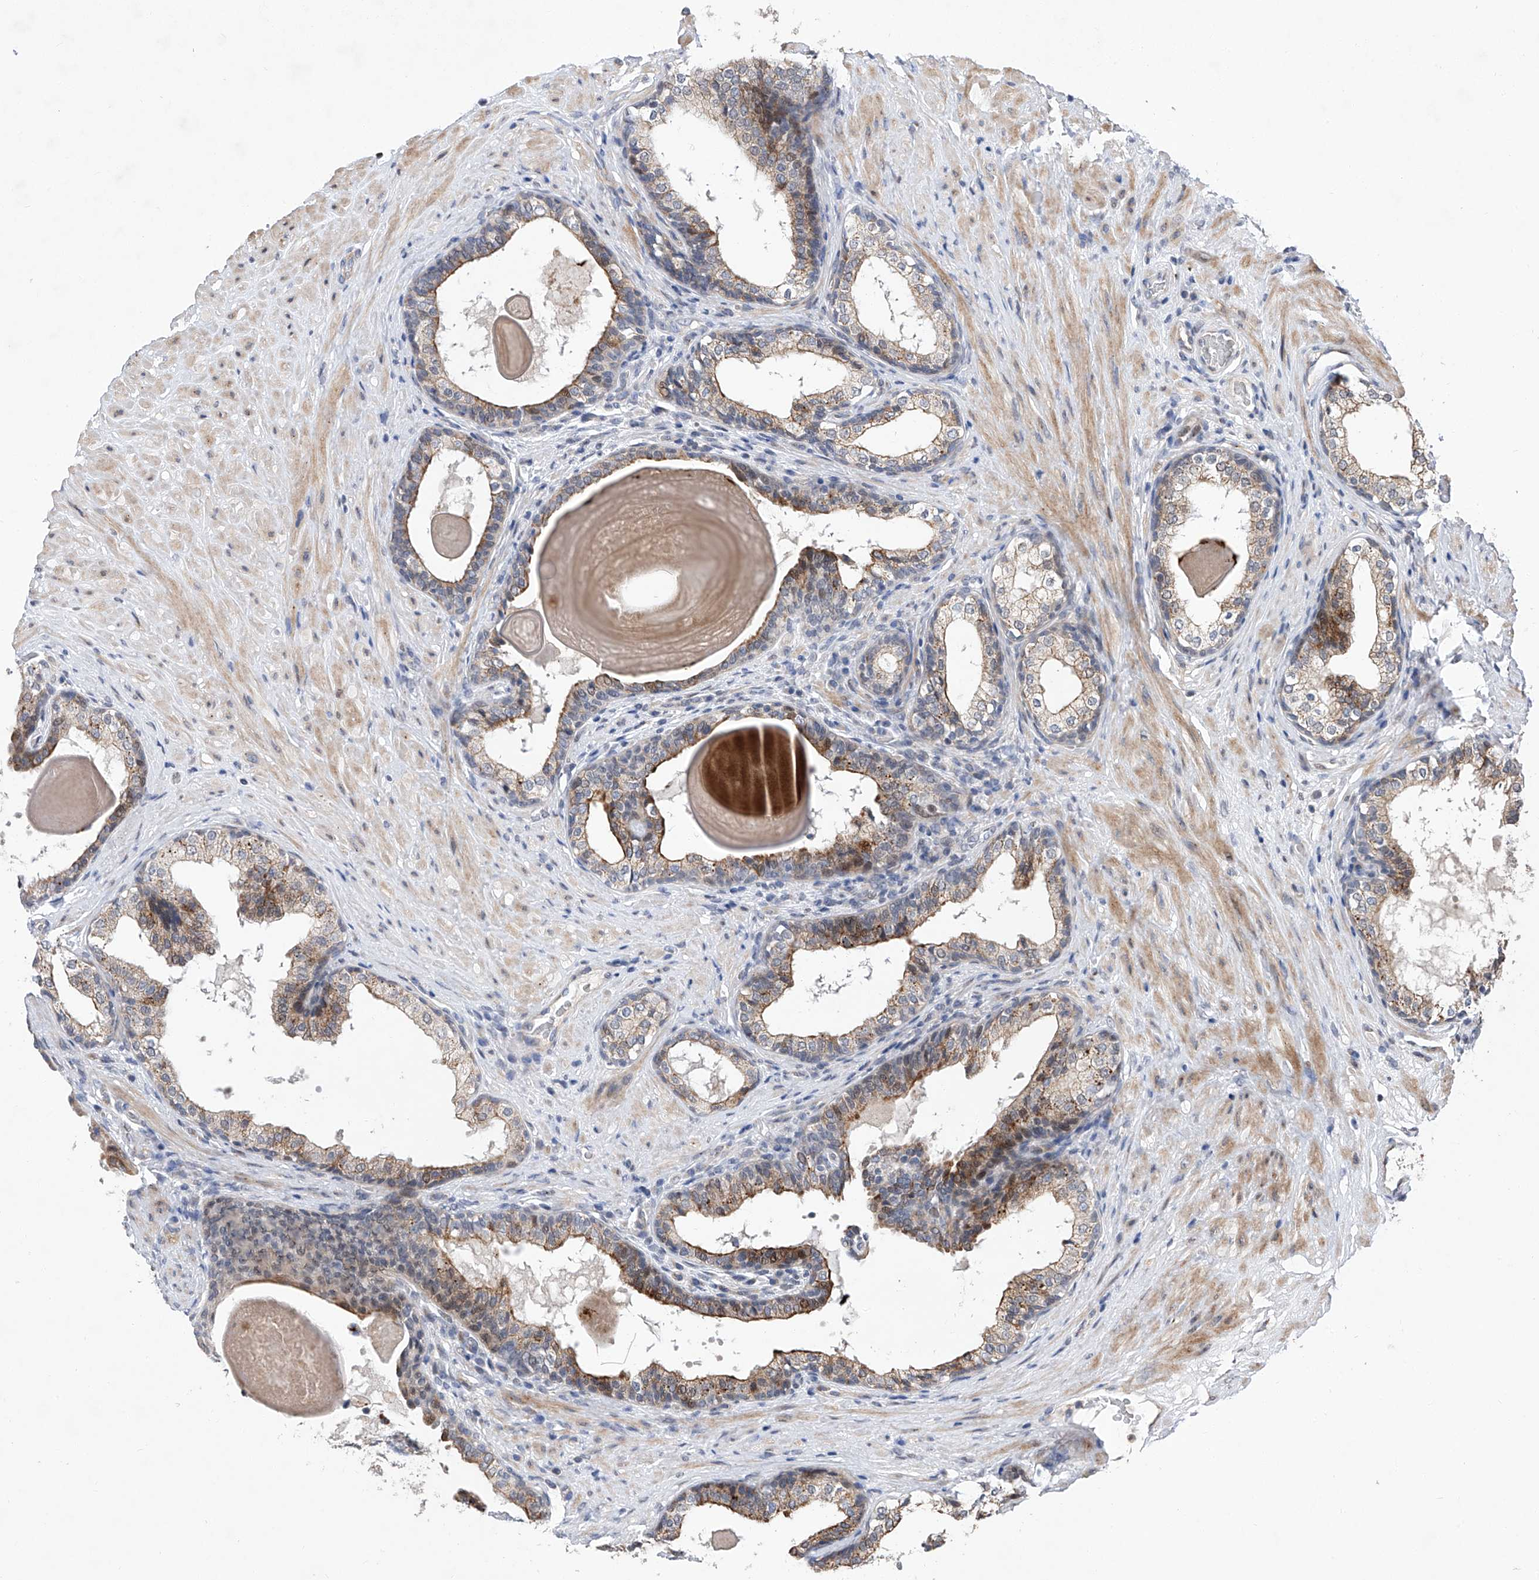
{"staining": {"intensity": "moderate", "quantity": "<25%", "location": "cytoplasmic/membranous"}, "tissue": "prostate cancer", "cell_type": "Tumor cells", "image_type": "cancer", "snomed": [{"axis": "morphology", "description": "Adenocarcinoma, High grade"}, {"axis": "topography", "description": "Prostate"}], "caption": "About <25% of tumor cells in human prostate adenocarcinoma (high-grade) exhibit moderate cytoplasmic/membranous protein expression as visualized by brown immunohistochemical staining.", "gene": "FARP2", "patient": {"sex": "male", "age": 56}}